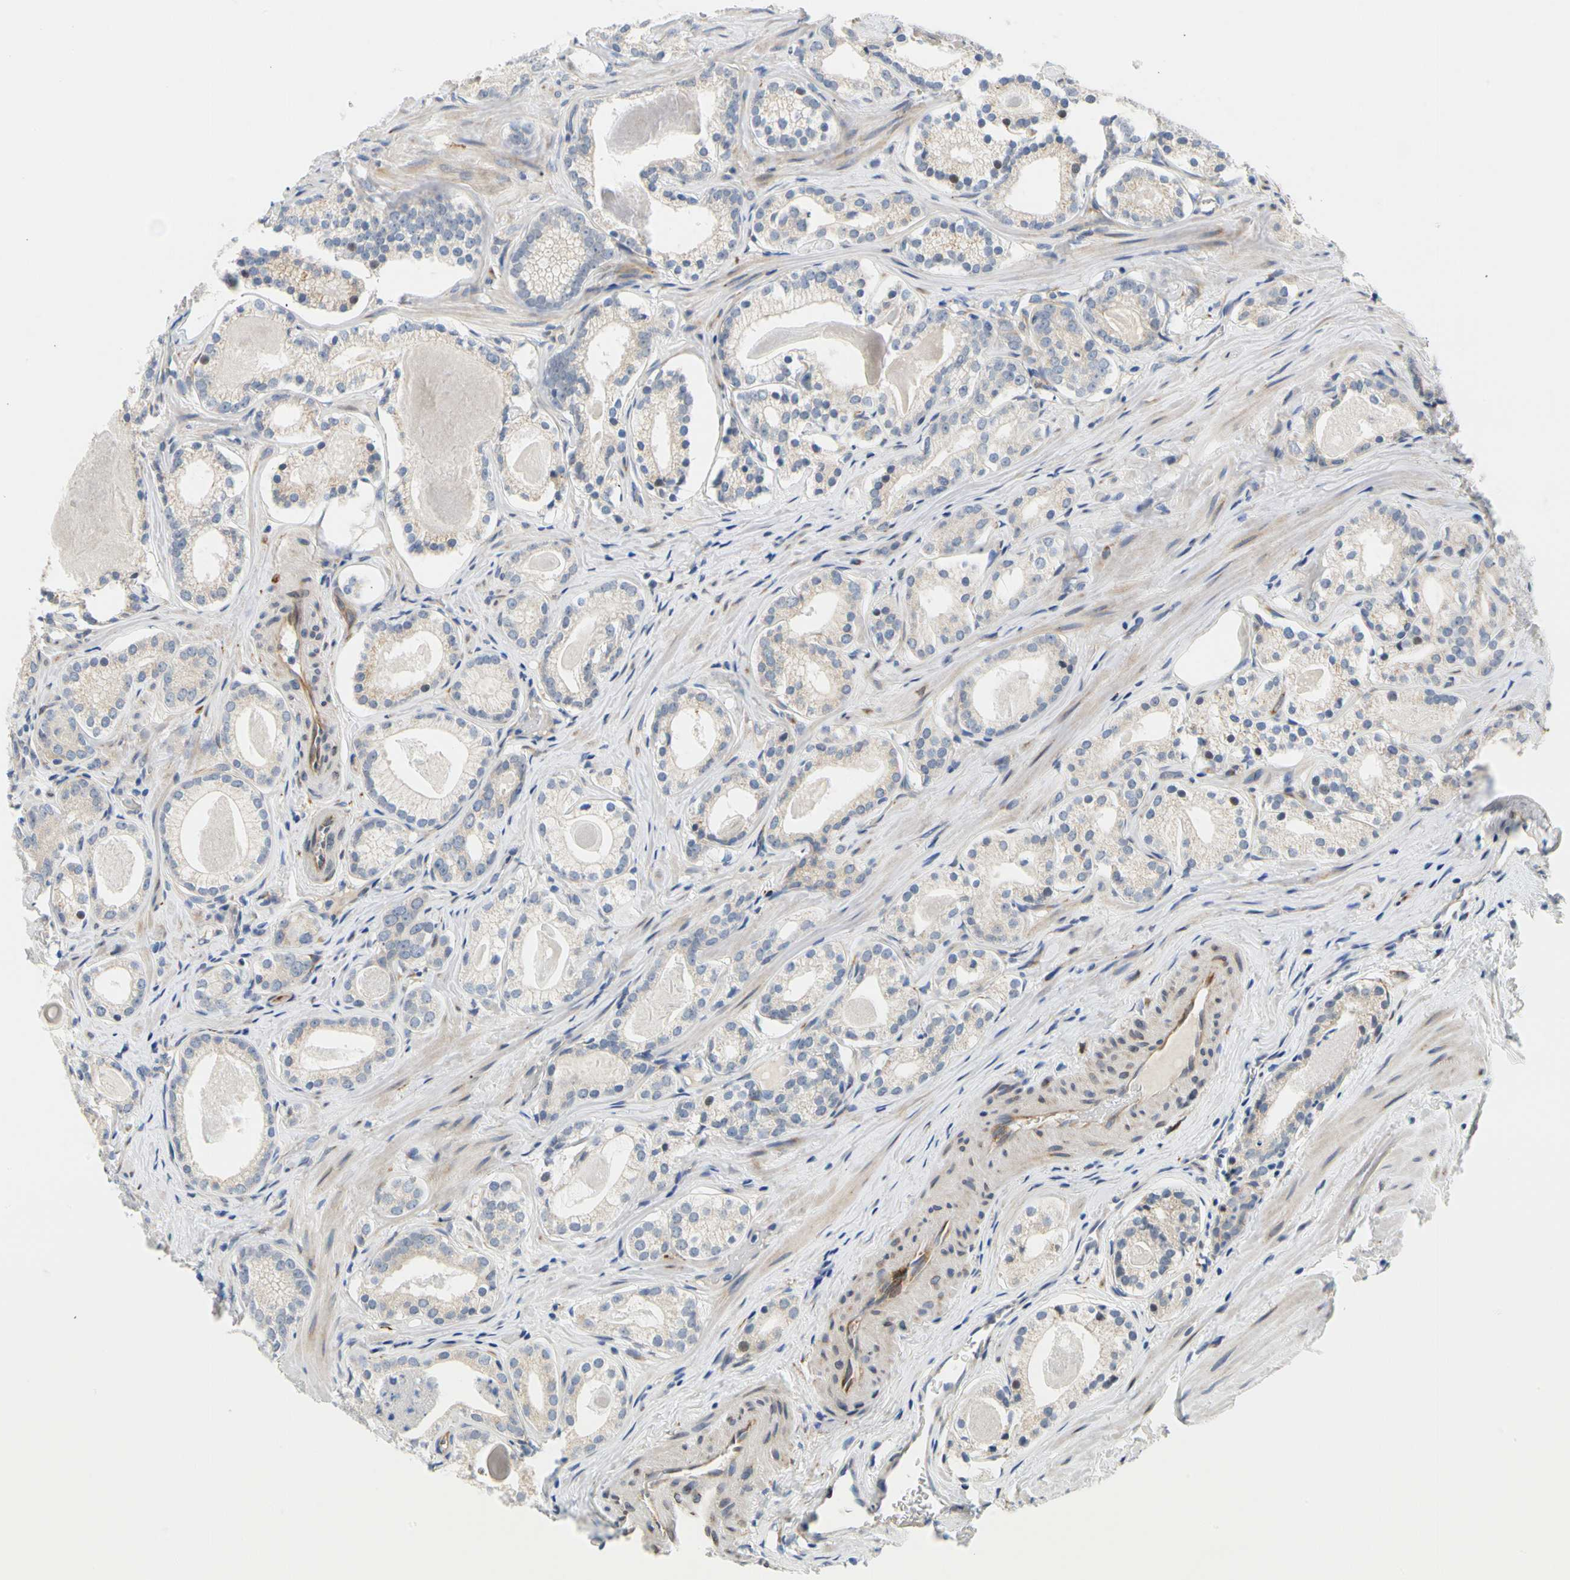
{"staining": {"intensity": "negative", "quantity": "none", "location": "none"}, "tissue": "prostate cancer", "cell_type": "Tumor cells", "image_type": "cancer", "snomed": [{"axis": "morphology", "description": "Adenocarcinoma, Low grade"}, {"axis": "topography", "description": "Prostate"}], "caption": "Protein analysis of prostate low-grade adenocarcinoma exhibits no significant expression in tumor cells.", "gene": "ZNF236", "patient": {"sex": "male", "age": 59}}